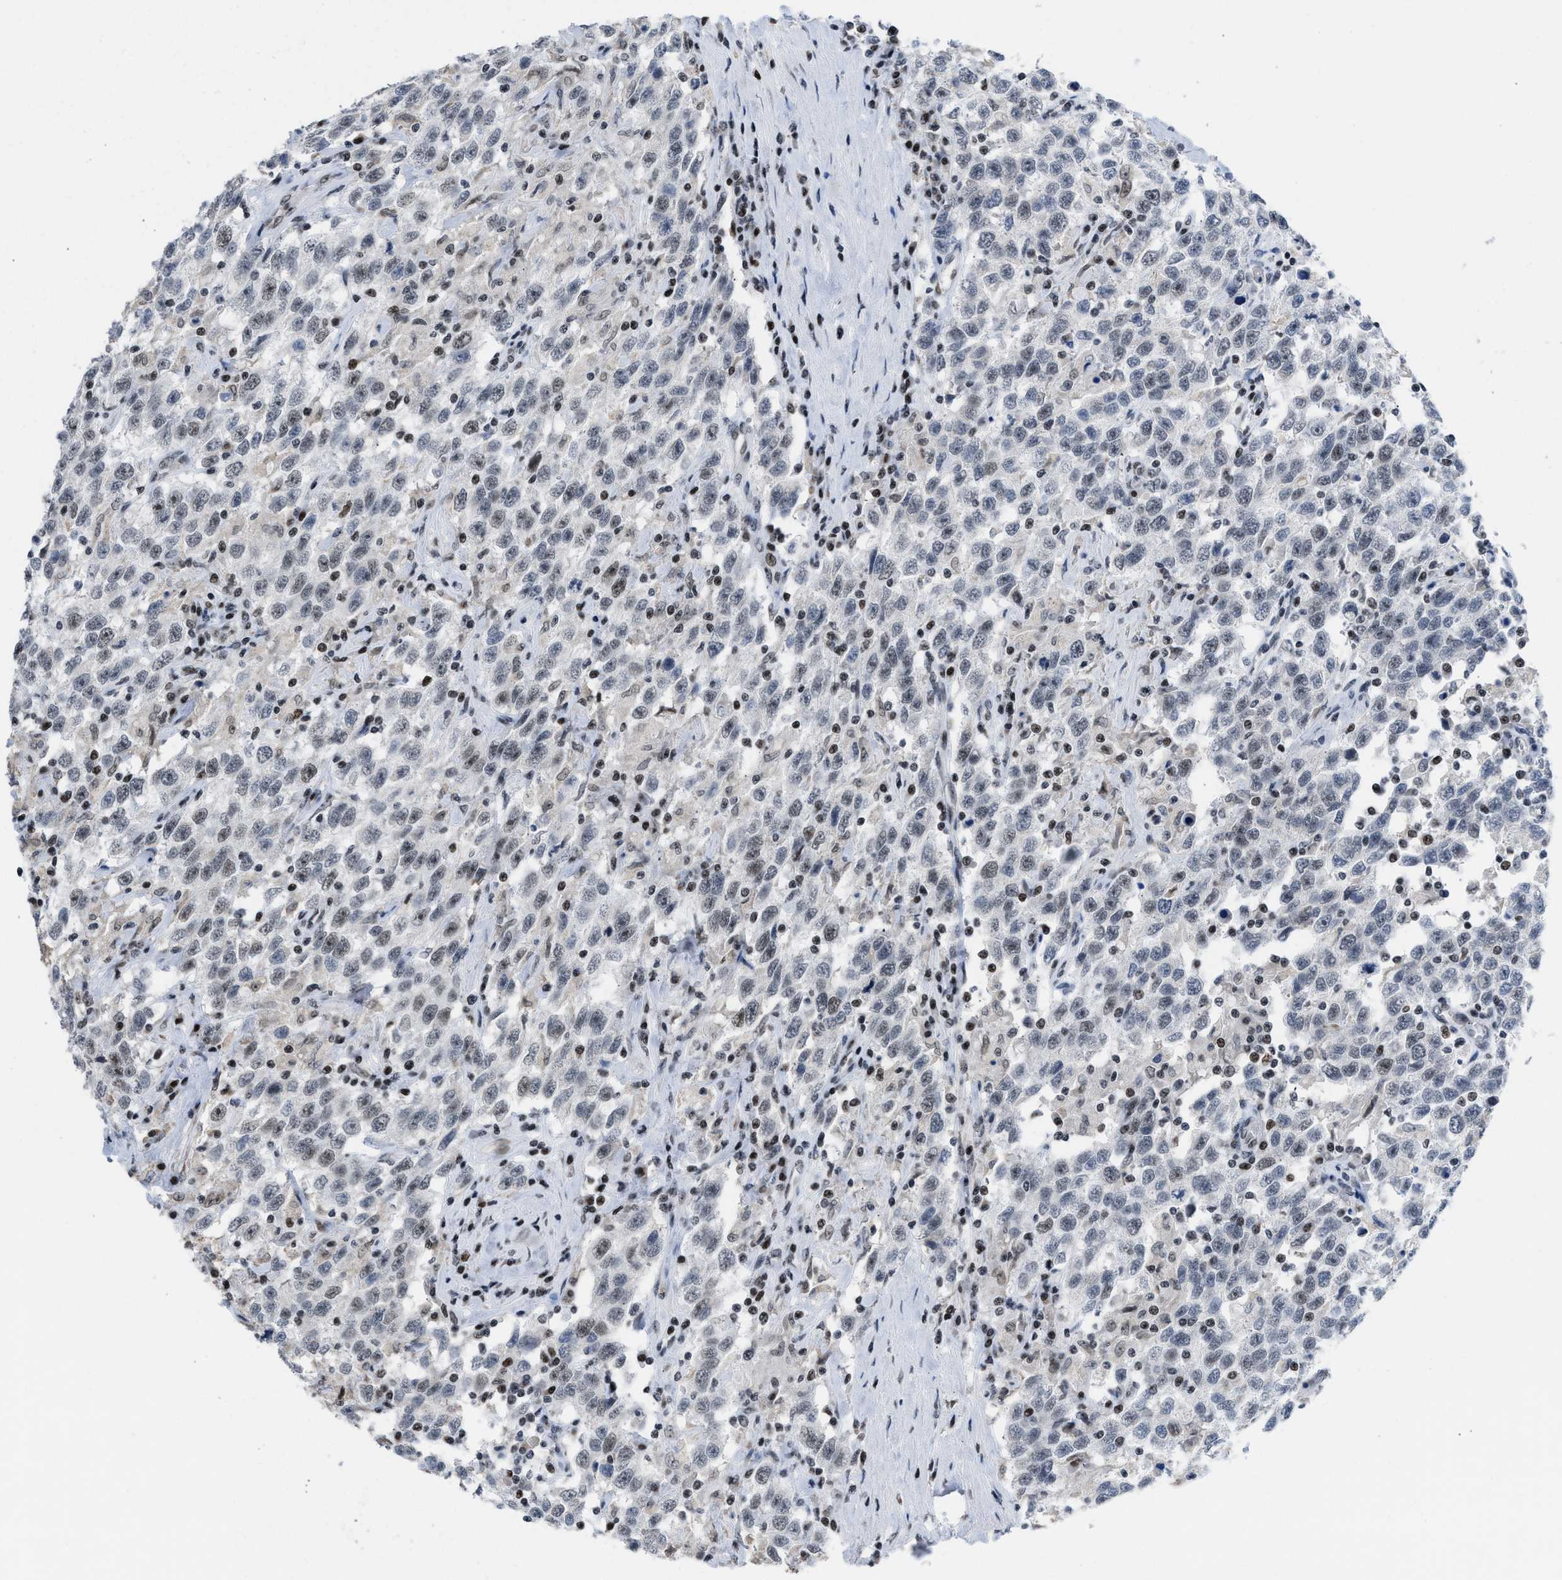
{"staining": {"intensity": "weak", "quantity": "<25%", "location": "nuclear"}, "tissue": "testis cancer", "cell_type": "Tumor cells", "image_type": "cancer", "snomed": [{"axis": "morphology", "description": "Seminoma, NOS"}, {"axis": "topography", "description": "Testis"}], "caption": "The IHC histopathology image has no significant staining in tumor cells of testis cancer (seminoma) tissue.", "gene": "TERF2IP", "patient": {"sex": "male", "age": 41}}